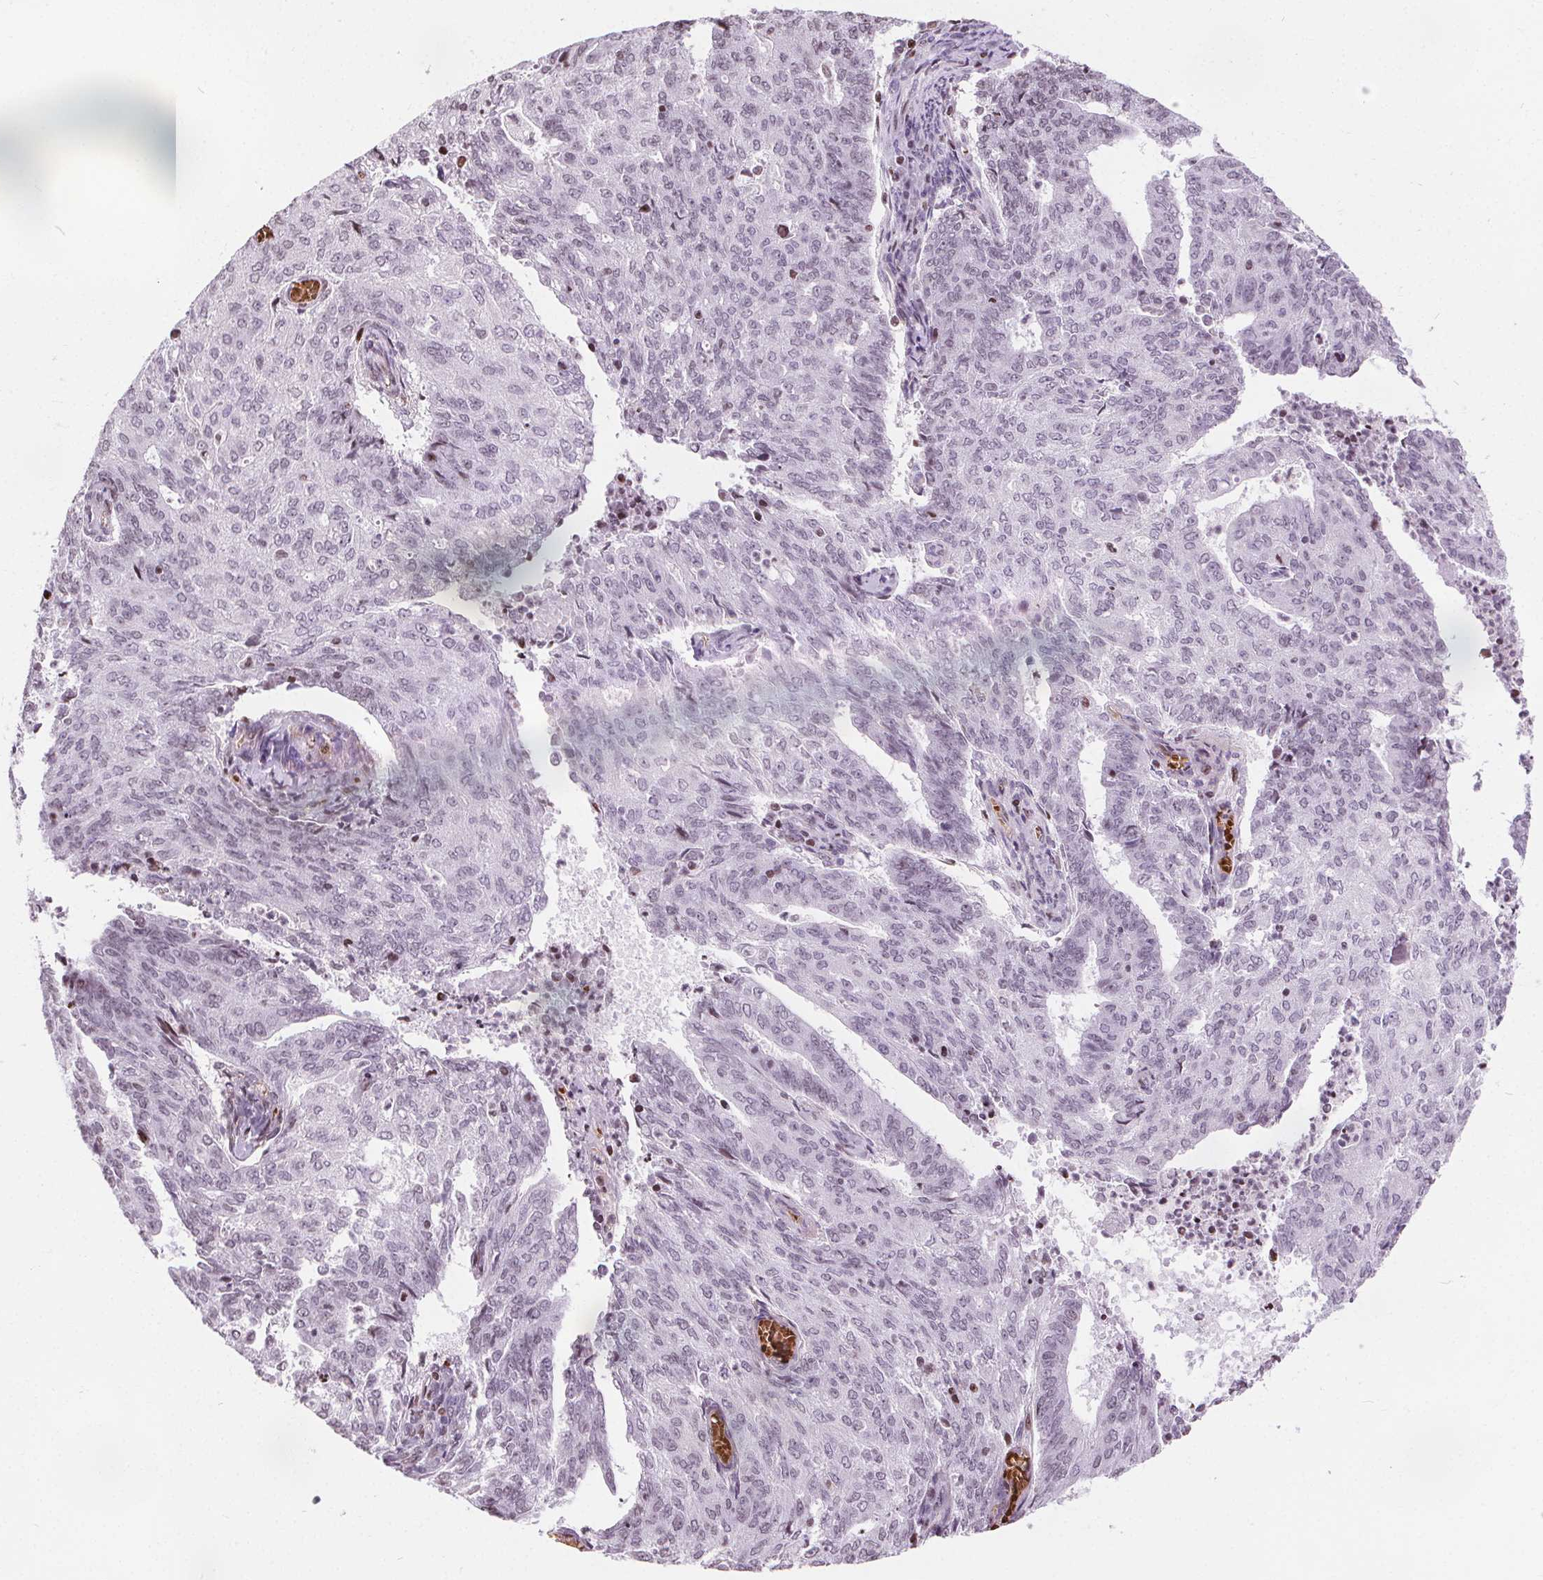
{"staining": {"intensity": "negative", "quantity": "none", "location": "none"}, "tissue": "endometrial cancer", "cell_type": "Tumor cells", "image_type": "cancer", "snomed": [{"axis": "morphology", "description": "Adenocarcinoma, NOS"}, {"axis": "topography", "description": "Endometrium"}], "caption": "High magnification brightfield microscopy of endometrial cancer stained with DAB (brown) and counterstained with hematoxylin (blue): tumor cells show no significant expression.", "gene": "ISLR2", "patient": {"sex": "female", "age": 82}}